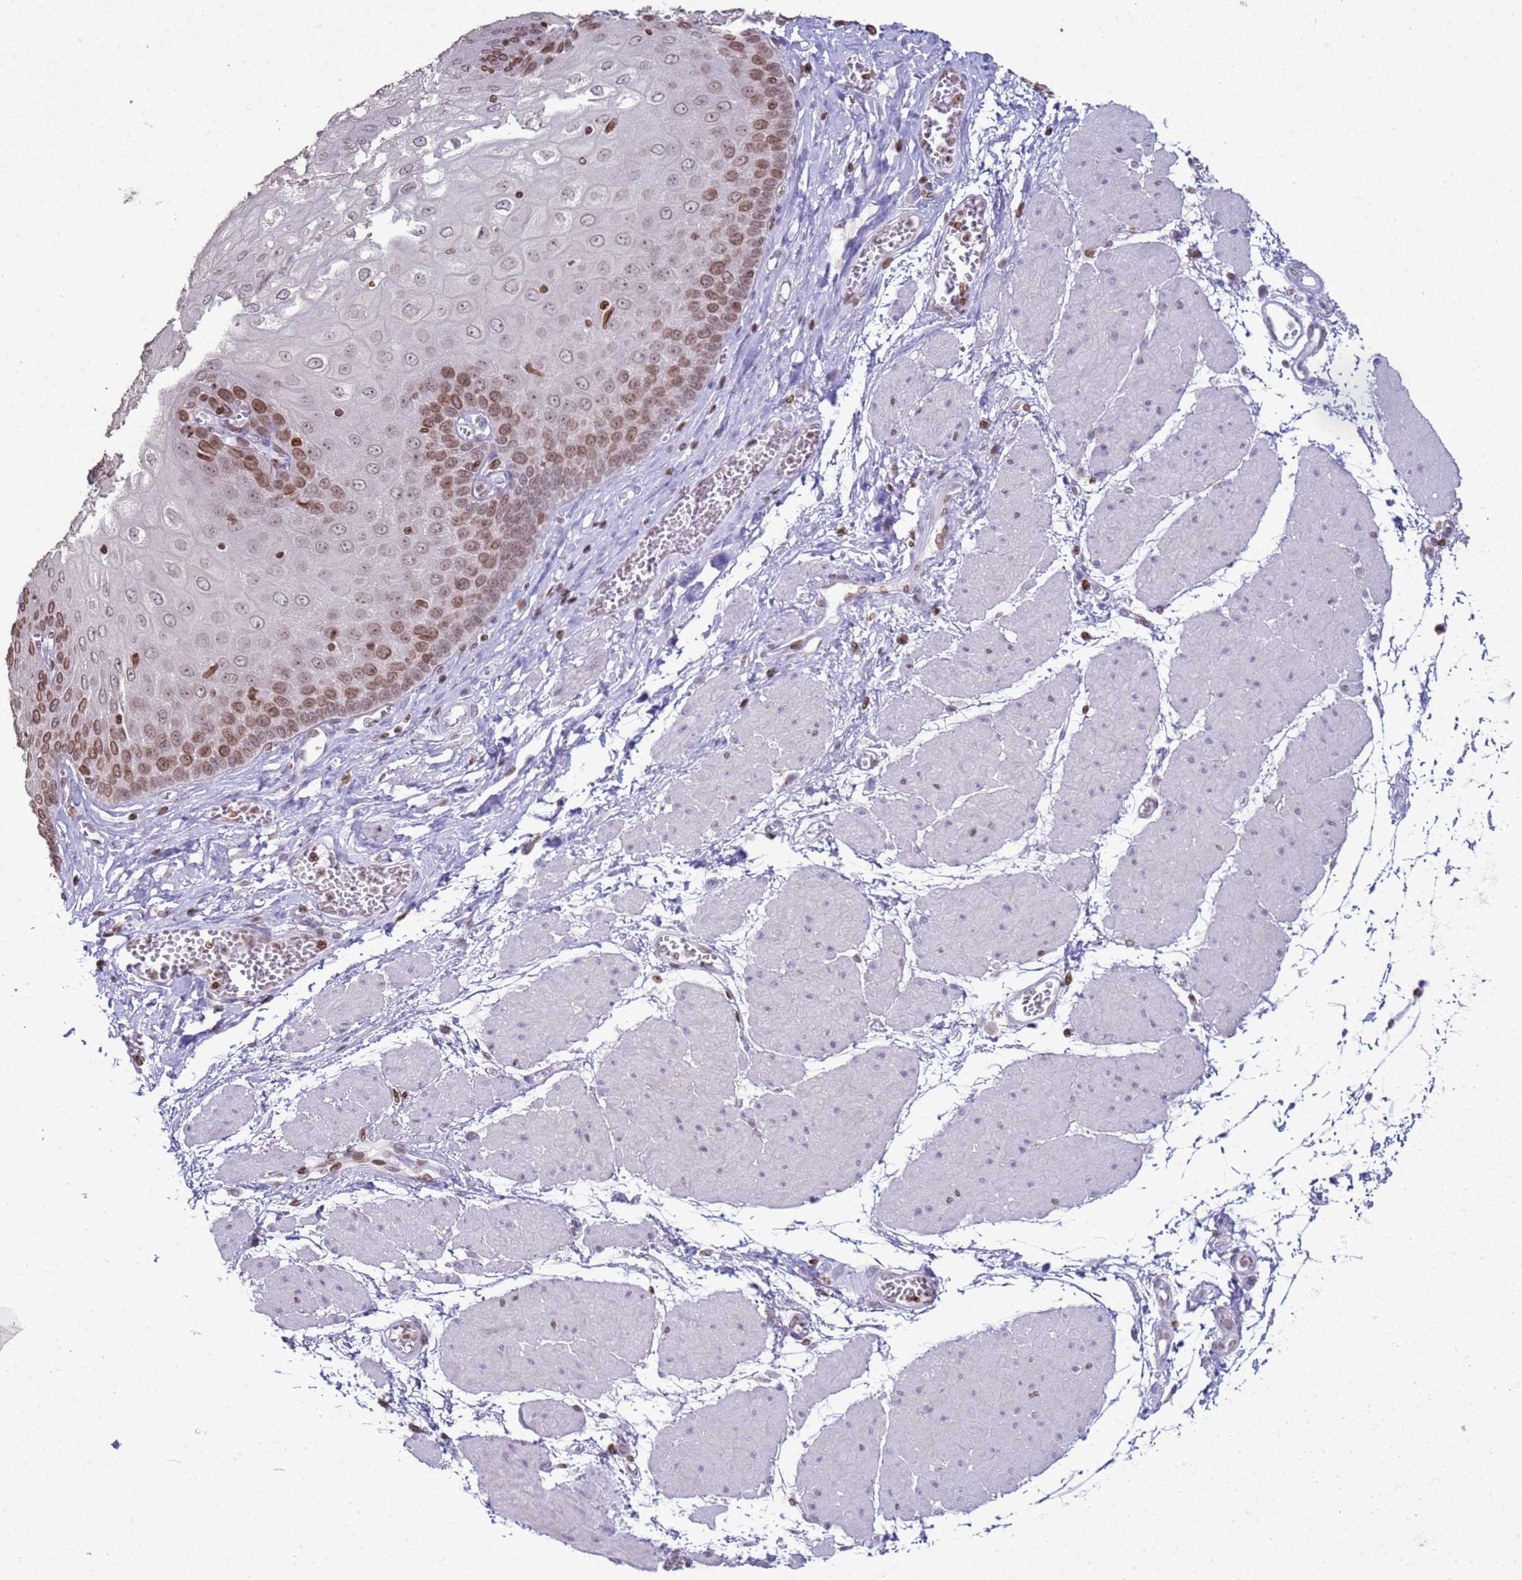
{"staining": {"intensity": "moderate", "quantity": "25%-75%", "location": "cytoplasmic/membranous,nuclear"}, "tissue": "esophagus", "cell_type": "Squamous epithelial cells", "image_type": "normal", "snomed": [{"axis": "morphology", "description": "Normal tissue, NOS"}, {"axis": "topography", "description": "Esophagus"}], "caption": "The histopathology image displays a brown stain indicating the presence of a protein in the cytoplasmic/membranous,nuclear of squamous epithelial cells in esophagus. (DAB (3,3'-diaminobenzidine) = brown stain, brightfield microscopy at high magnification).", "gene": "DHX37", "patient": {"sex": "male", "age": 60}}